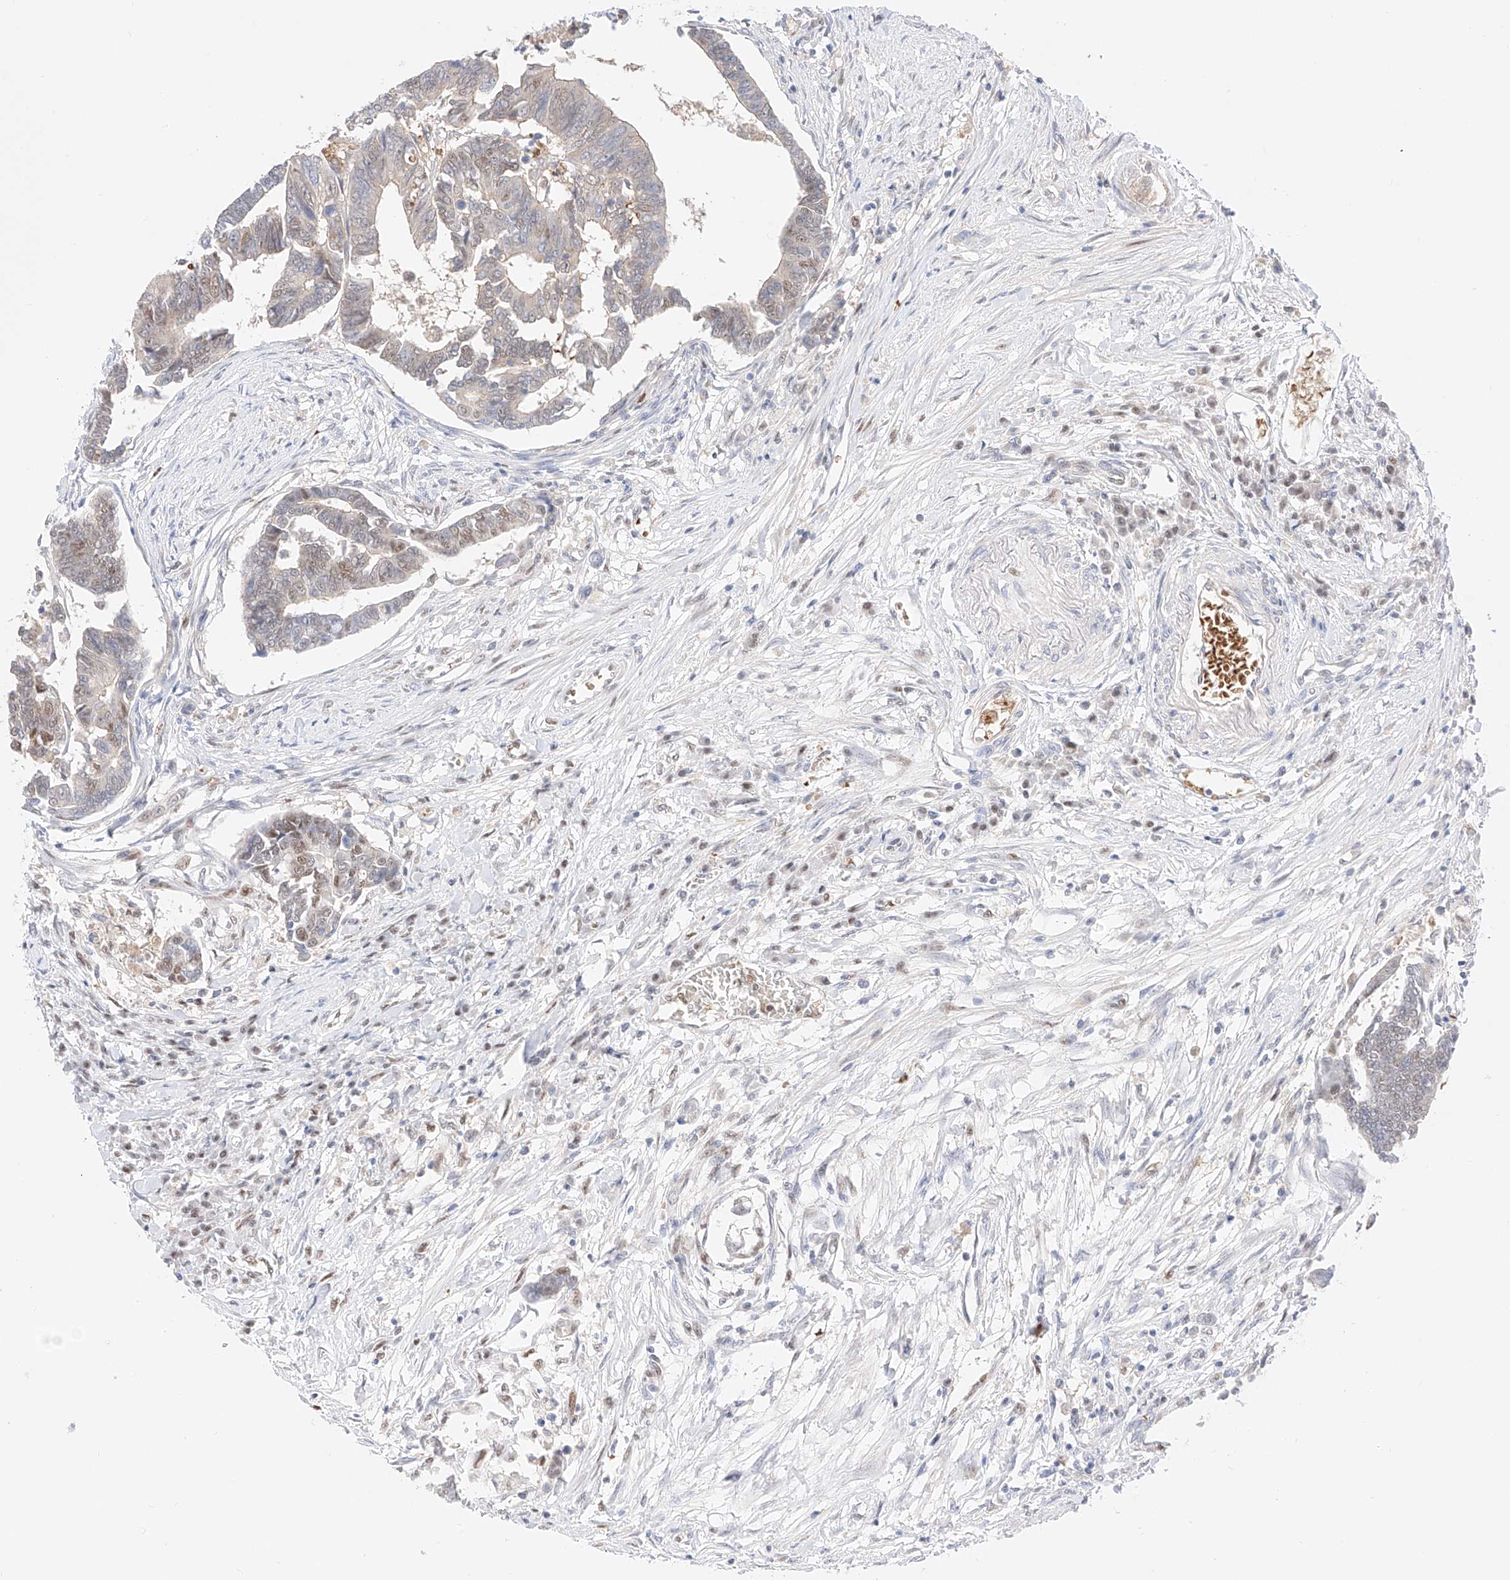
{"staining": {"intensity": "weak", "quantity": "<25%", "location": "cytoplasmic/membranous,nuclear"}, "tissue": "colorectal cancer", "cell_type": "Tumor cells", "image_type": "cancer", "snomed": [{"axis": "morphology", "description": "Adenocarcinoma, NOS"}, {"axis": "topography", "description": "Rectum"}], "caption": "This is an IHC micrograph of colorectal cancer. There is no expression in tumor cells.", "gene": "APIP", "patient": {"sex": "female", "age": 65}}